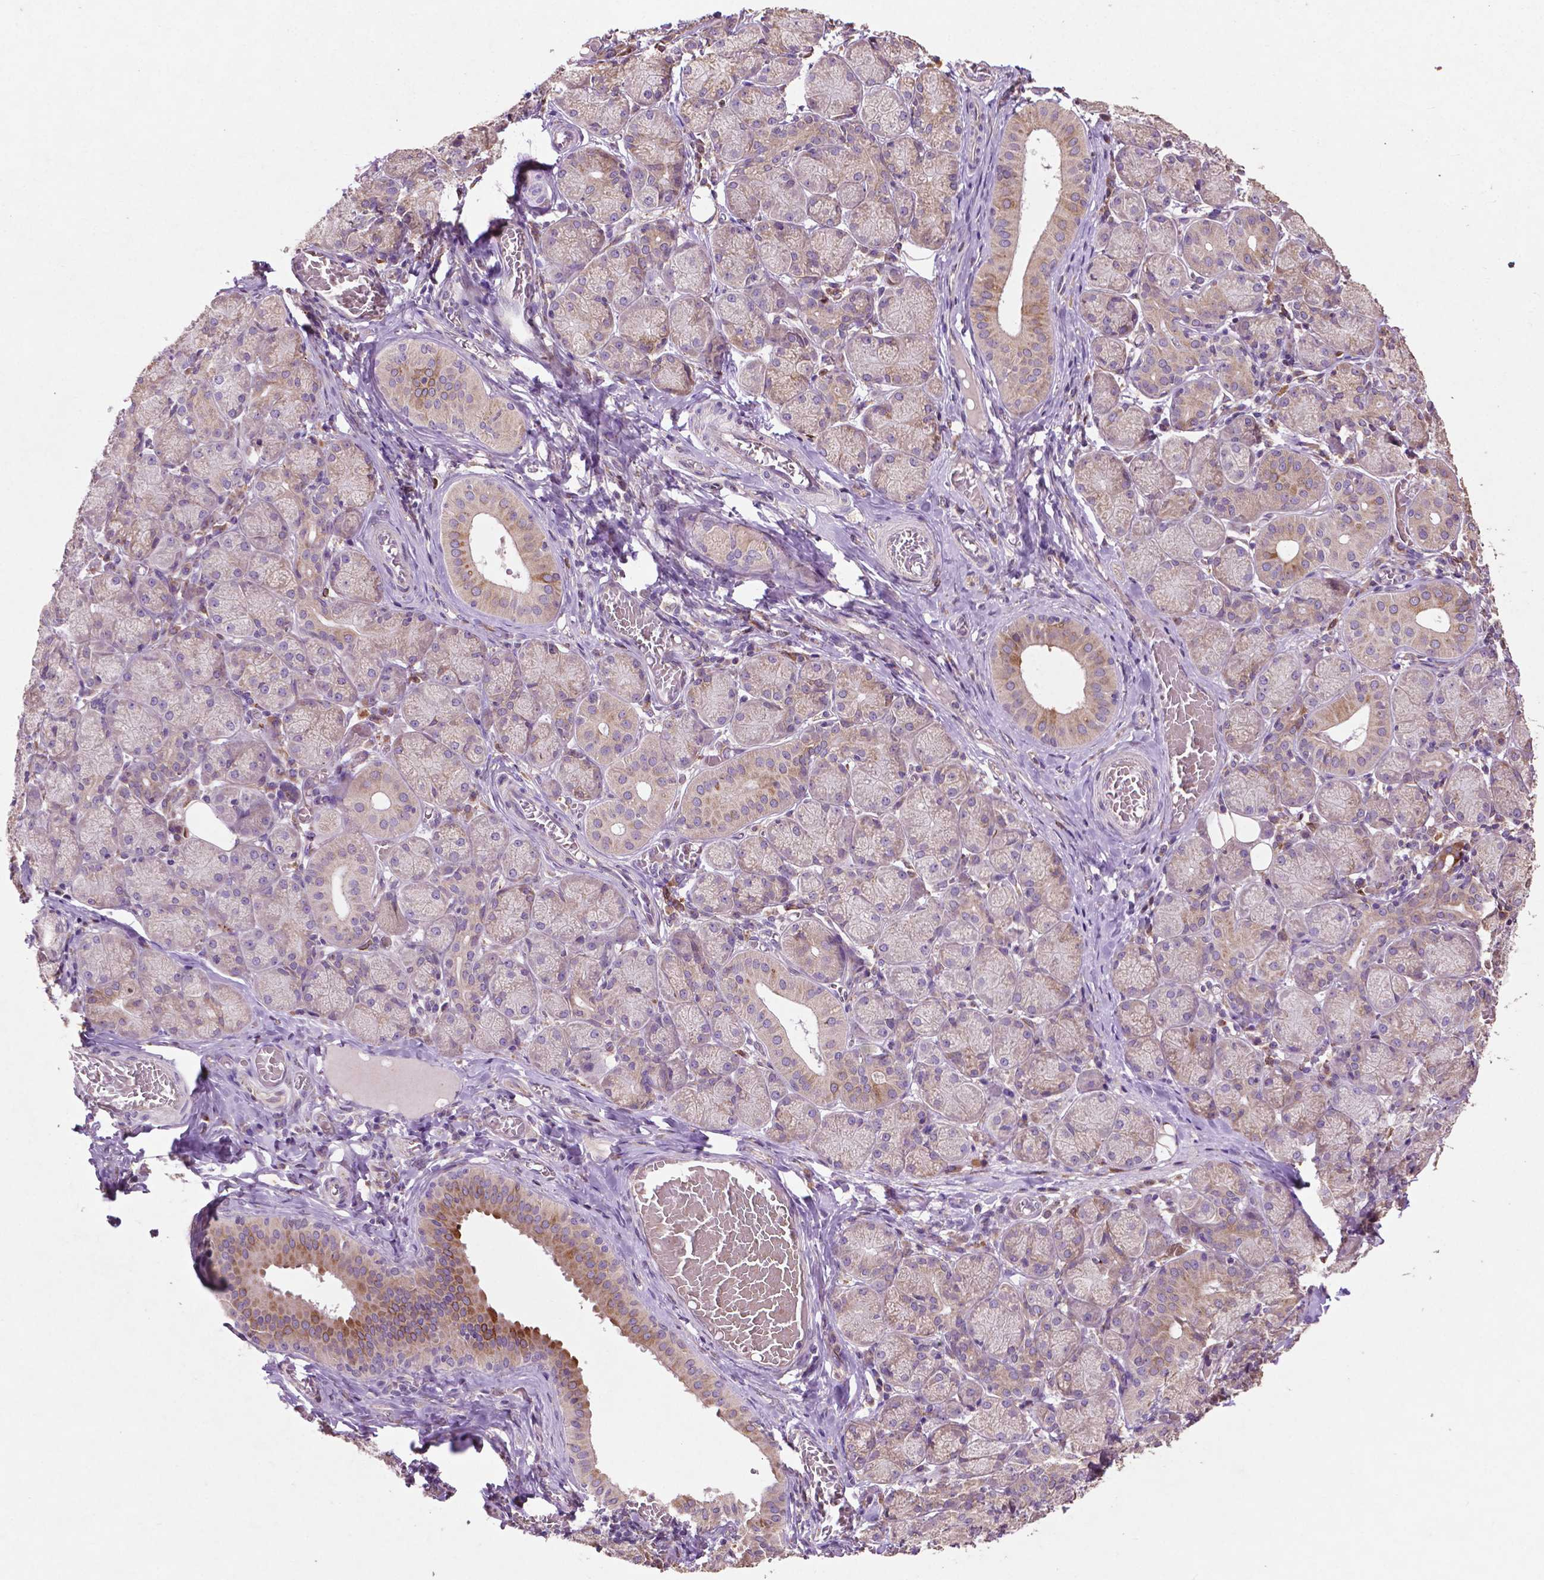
{"staining": {"intensity": "moderate", "quantity": "<25%", "location": "cytoplasmic/membranous"}, "tissue": "salivary gland", "cell_type": "Glandular cells", "image_type": "normal", "snomed": [{"axis": "morphology", "description": "Normal tissue, NOS"}, {"axis": "topography", "description": "Salivary gland"}, {"axis": "topography", "description": "Peripheral nerve tissue"}], "caption": "DAB (3,3'-diaminobenzidine) immunohistochemical staining of benign human salivary gland displays moderate cytoplasmic/membranous protein expression in about <25% of glandular cells. (DAB (3,3'-diaminobenzidine) IHC, brown staining for protein, blue staining for nuclei).", "gene": "MBTPS1", "patient": {"sex": "female", "age": 24}}